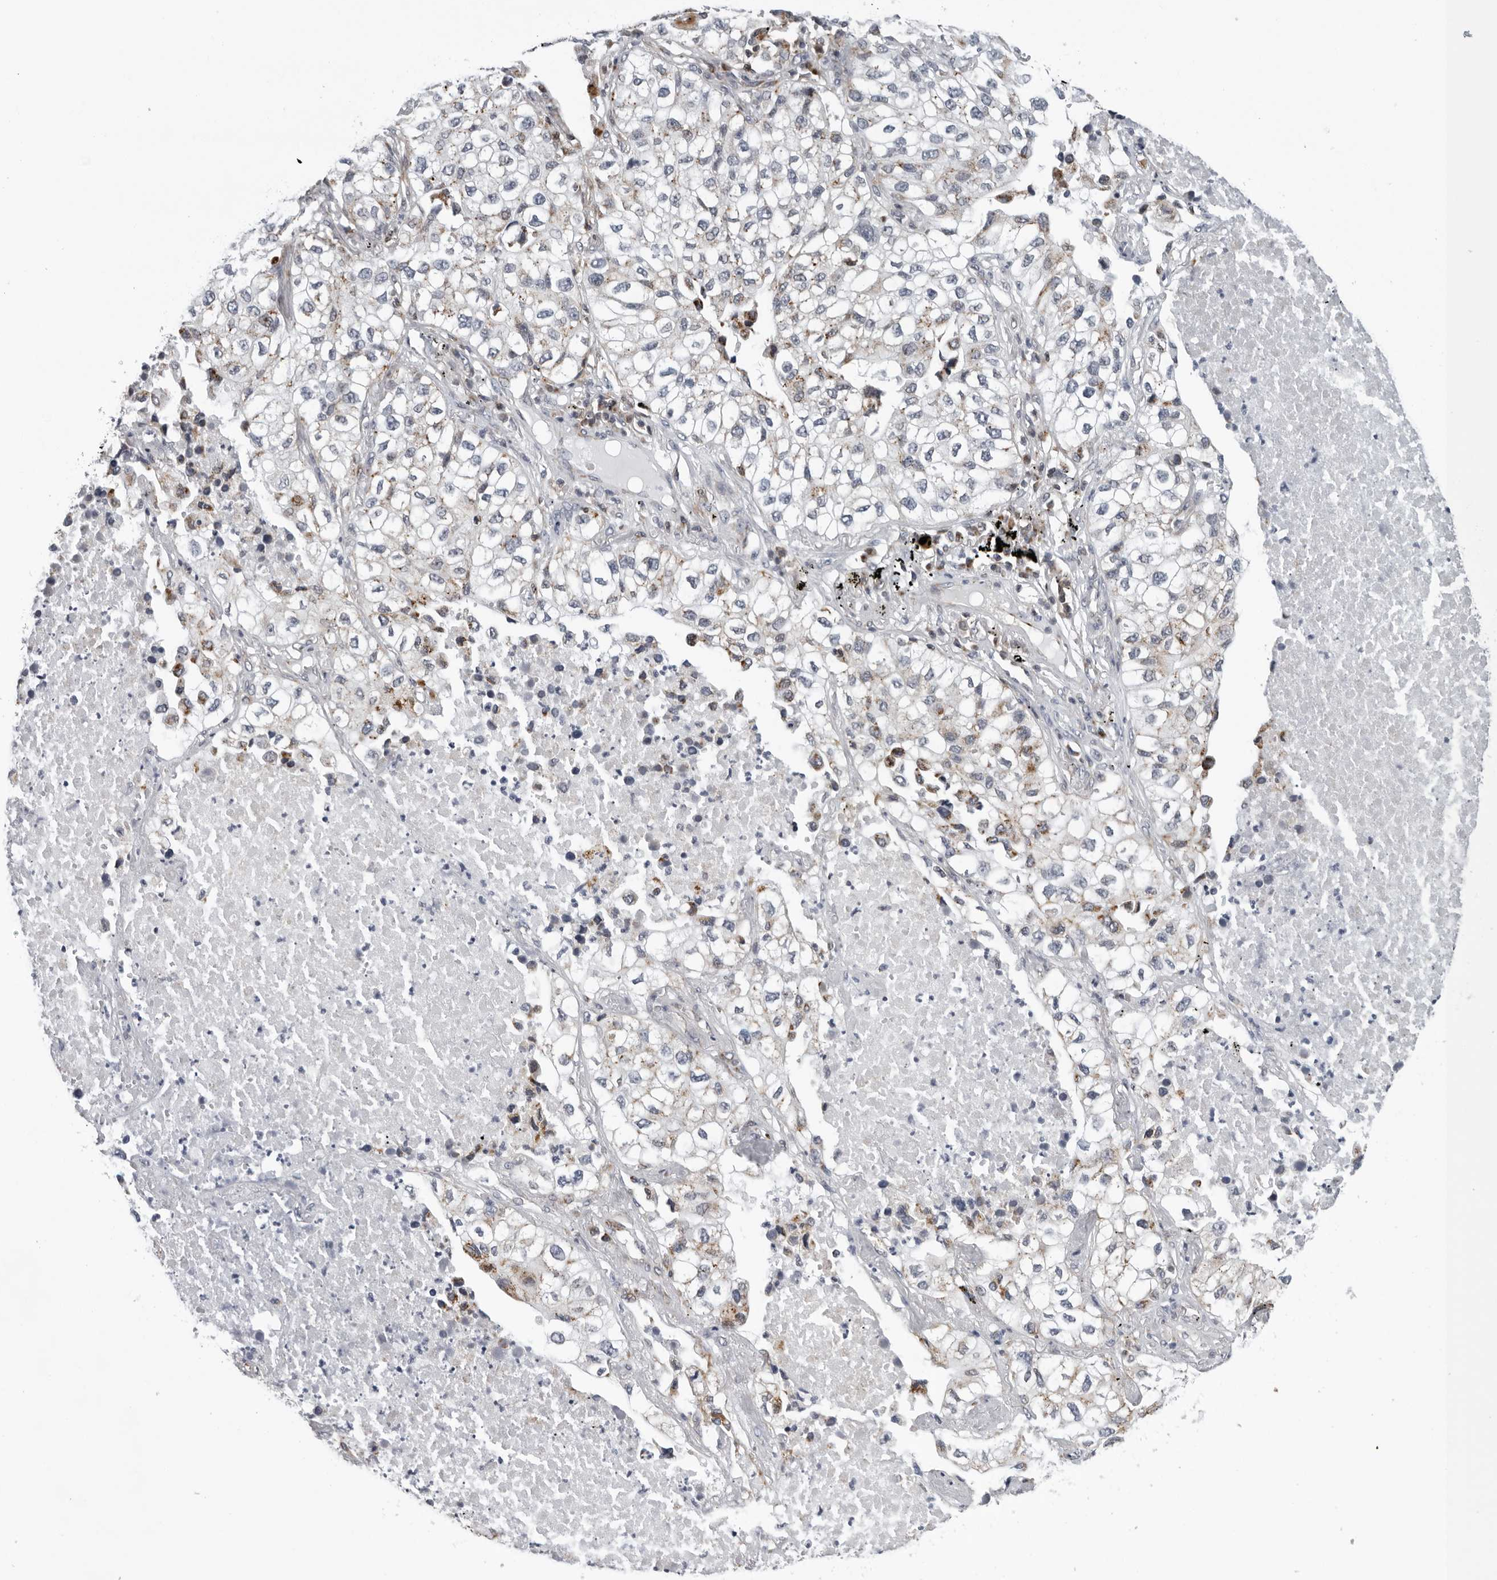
{"staining": {"intensity": "weak", "quantity": "<25%", "location": "cytoplasmic/membranous"}, "tissue": "lung cancer", "cell_type": "Tumor cells", "image_type": "cancer", "snomed": [{"axis": "morphology", "description": "Adenocarcinoma, NOS"}, {"axis": "topography", "description": "Lung"}], "caption": "An image of lung cancer stained for a protein displays no brown staining in tumor cells. (DAB immunohistochemistry with hematoxylin counter stain).", "gene": "CPT2", "patient": {"sex": "male", "age": 63}}